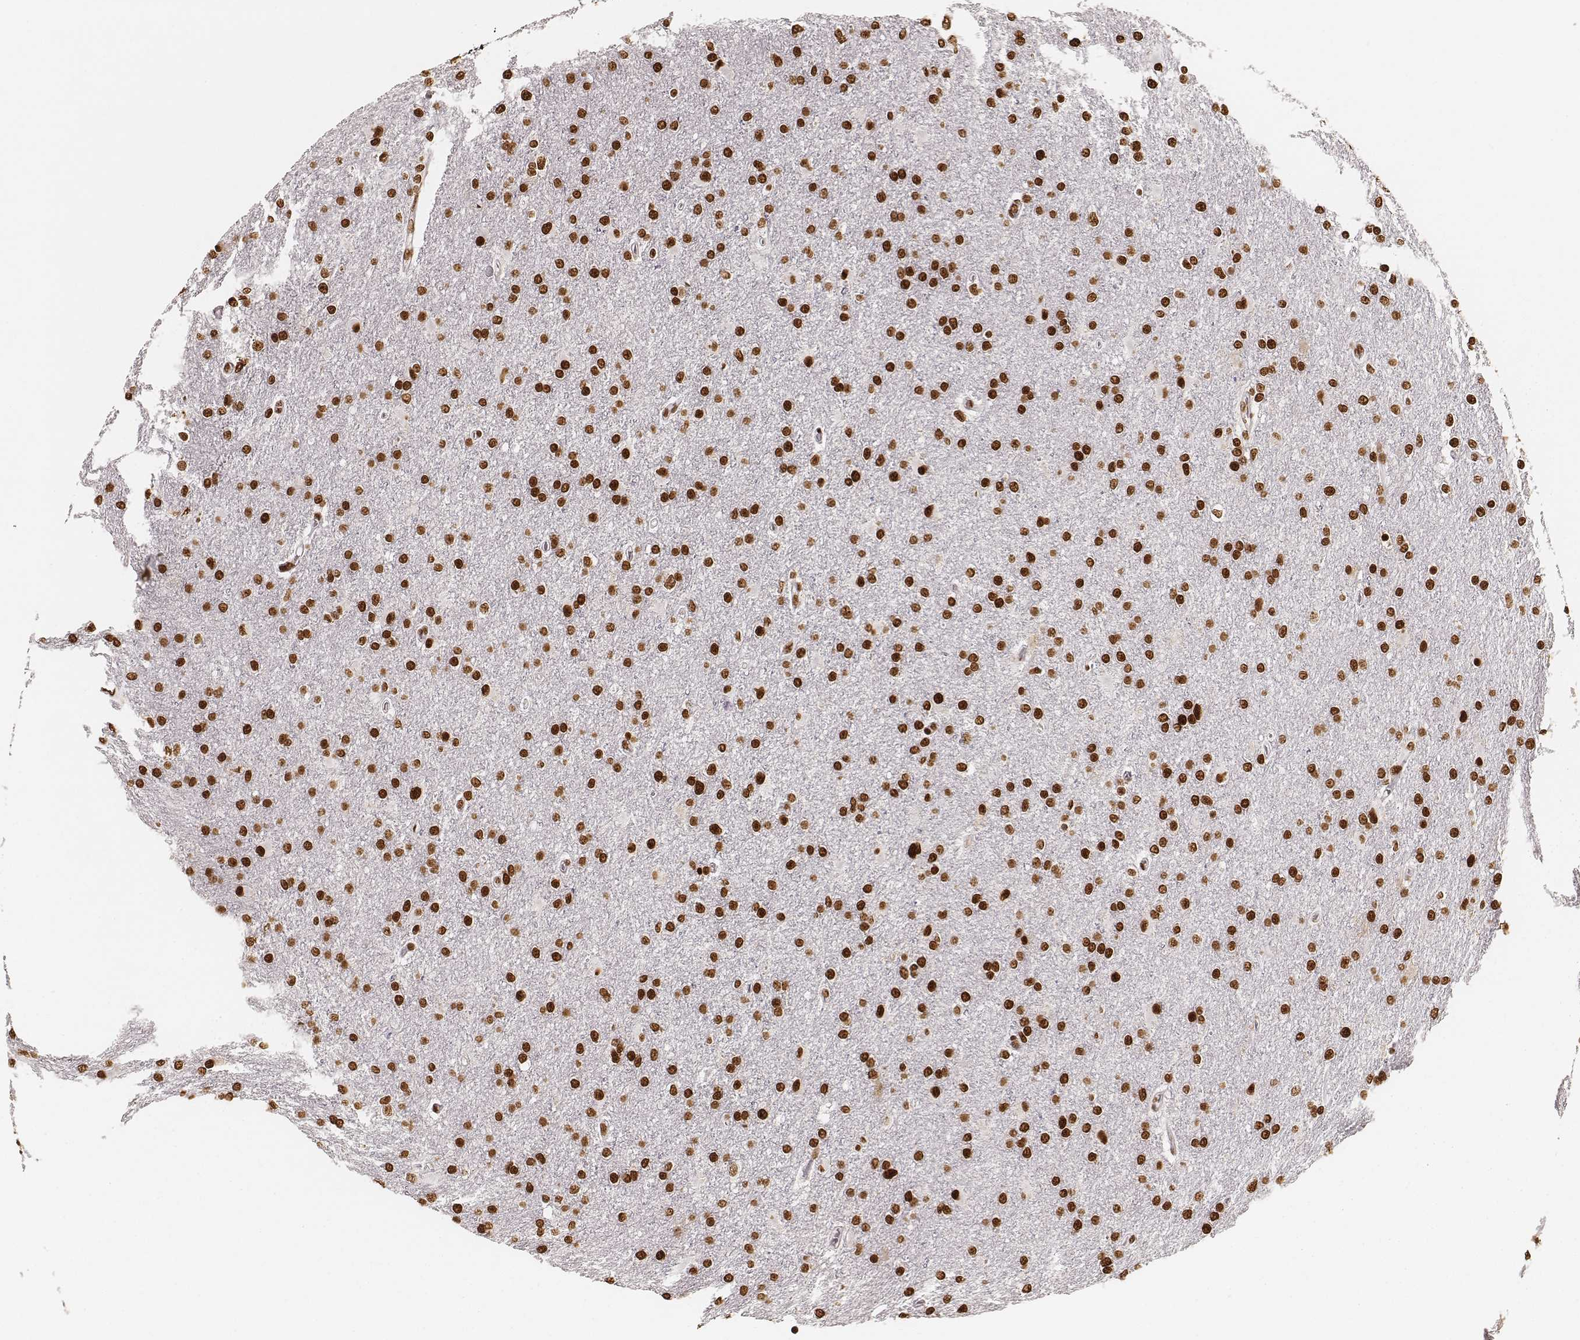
{"staining": {"intensity": "strong", "quantity": ">75%", "location": "nuclear"}, "tissue": "glioma", "cell_type": "Tumor cells", "image_type": "cancer", "snomed": [{"axis": "morphology", "description": "Glioma, malignant, High grade"}, {"axis": "topography", "description": "Cerebral cortex"}], "caption": "Malignant glioma (high-grade) was stained to show a protein in brown. There is high levels of strong nuclear staining in approximately >75% of tumor cells. (DAB (3,3'-diaminobenzidine) IHC with brightfield microscopy, high magnification).", "gene": "PARP1", "patient": {"sex": "male", "age": 70}}